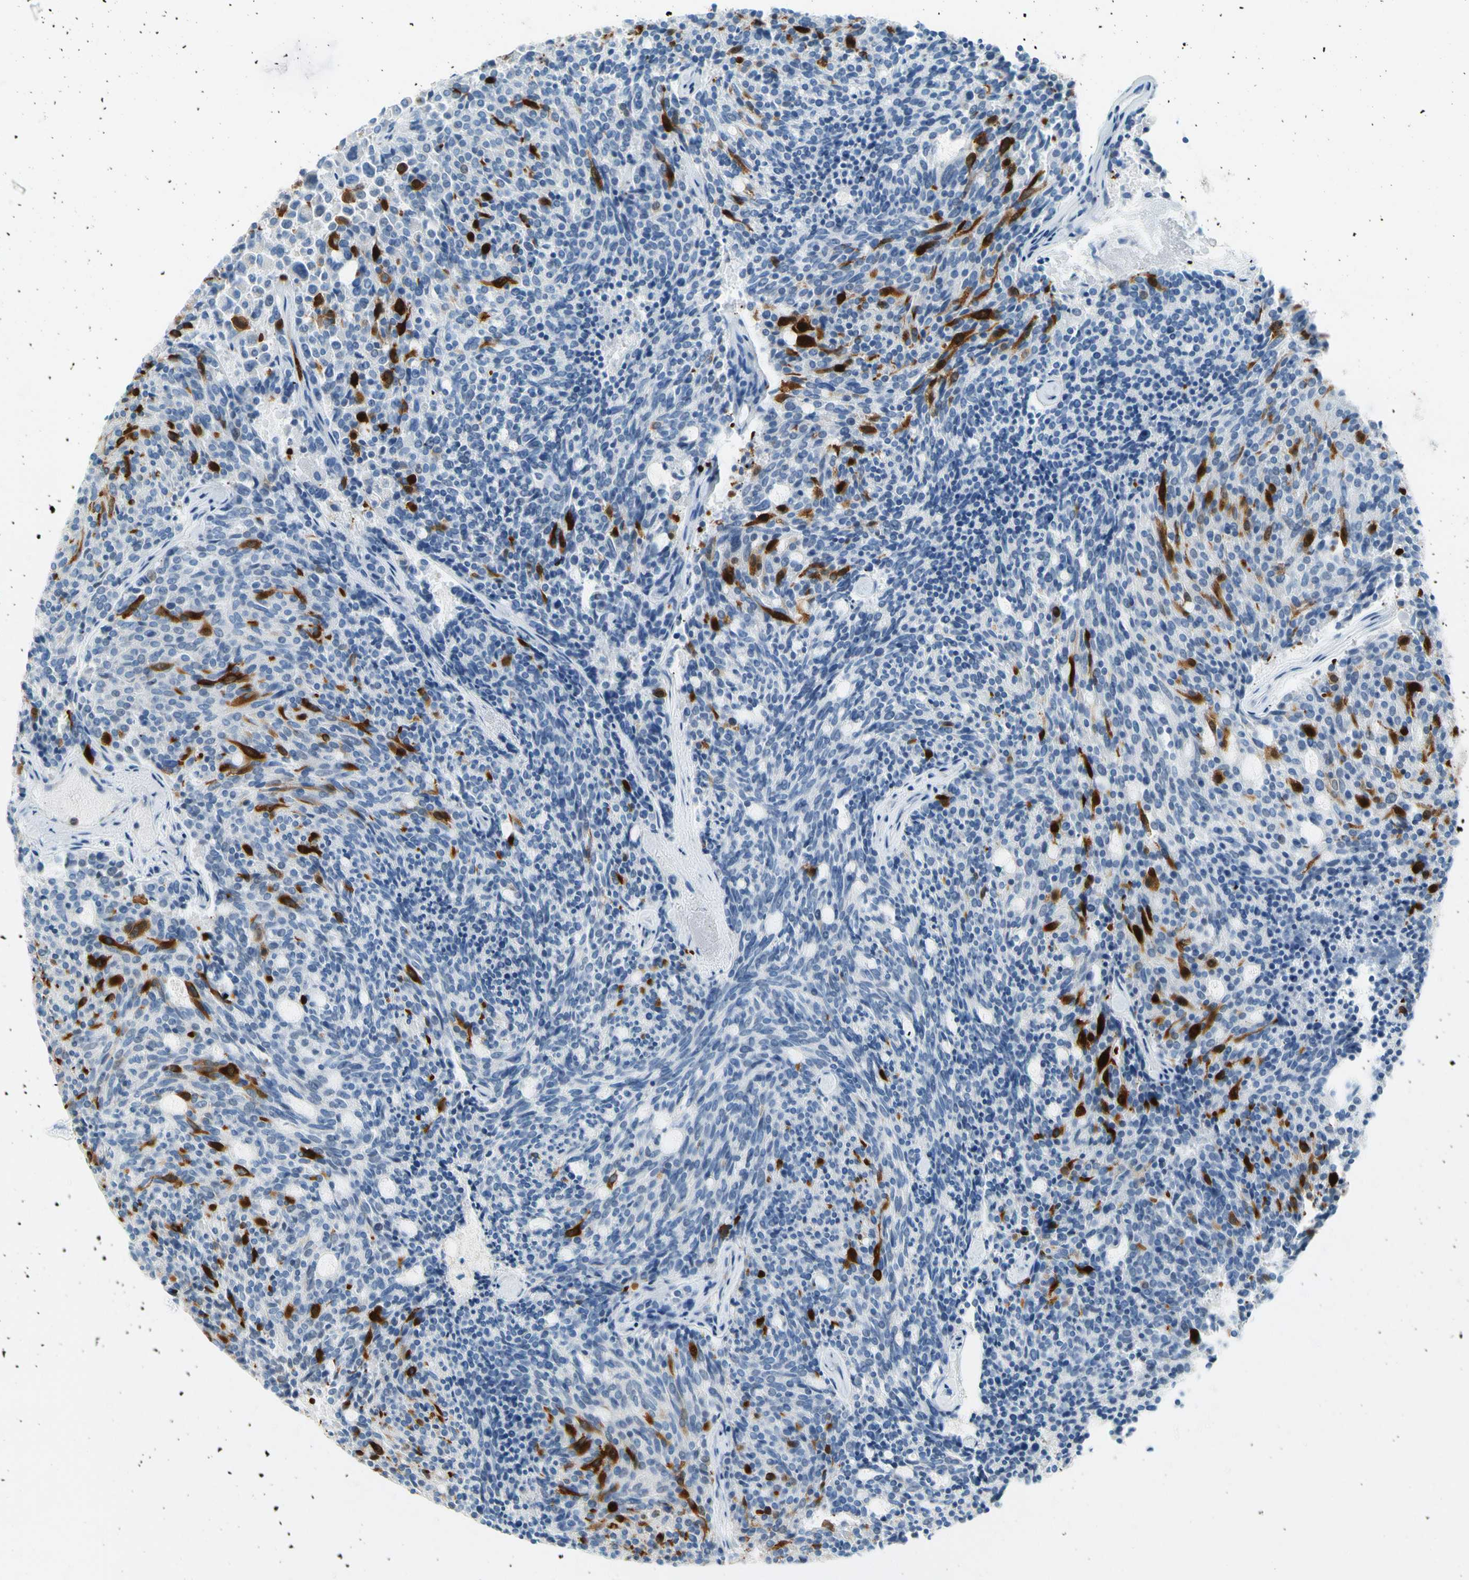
{"staining": {"intensity": "strong", "quantity": "<25%", "location": "cytoplasmic/membranous,nuclear"}, "tissue": "carcinoid", "cell_type": "Tumor cells", "image_type": "cancer", "snomed": [{"axis": "morphology", "description": "Carcinoid, malignant, NOS"}, {"axis": "topography", "description": "Pancreas"}], "caption": "Immunohistochemistry (IHC) histopathology image of neoplastic tissue: malignant carcinoid stained using immunohistochemistry exhibits medium levels of strong protein expression localized specifically in the cytoplasmic/membranous and nuclear of tumor cells, appearing as a cytoplasmic/membranous and nuclear brown color.", "gene": "TACC3", "patient": {"sex": "female", "age": 54}}